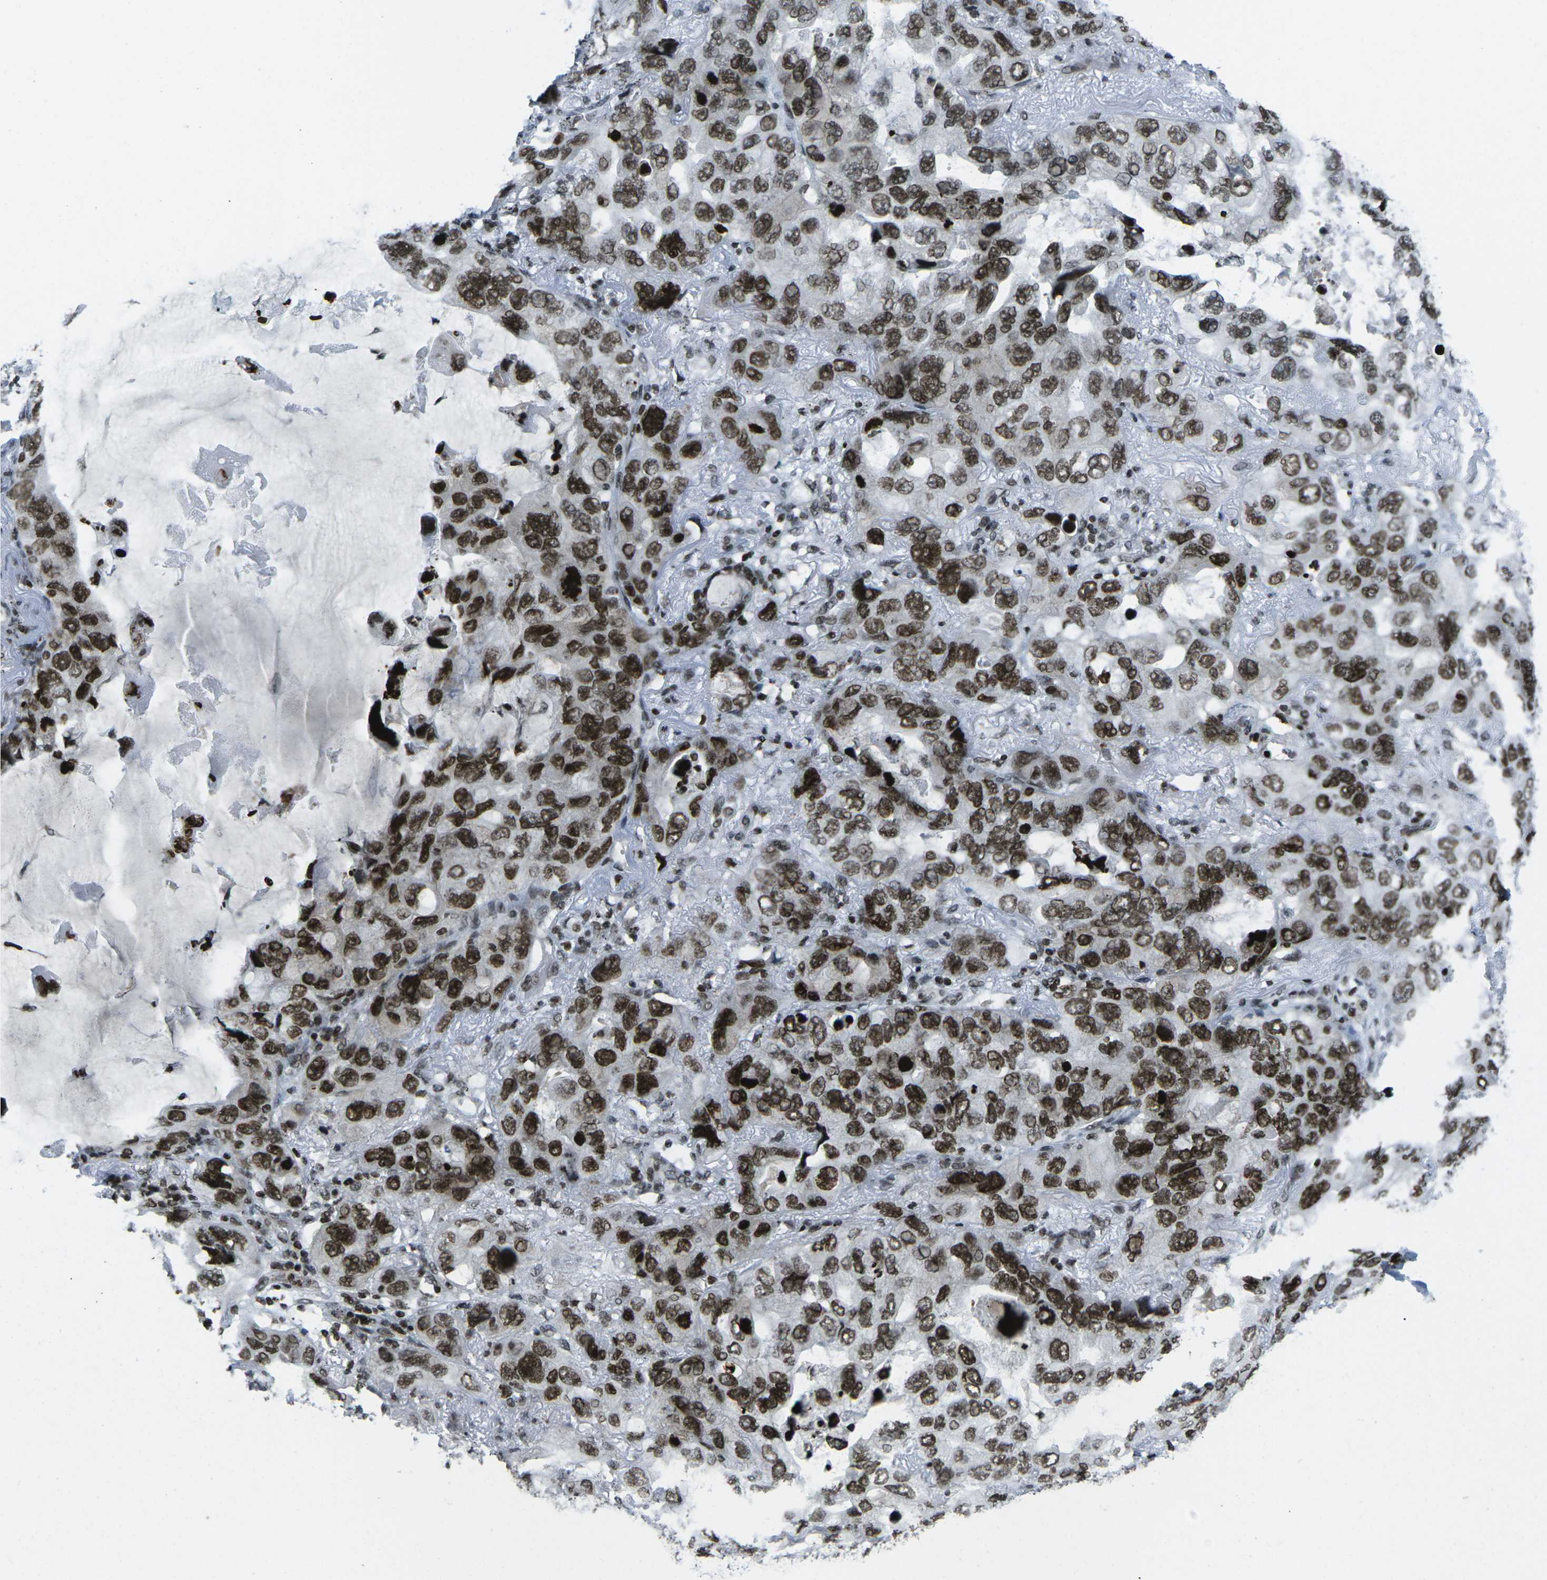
{"staining": {"intensity": "strong", "quantity": ">75%", "location": "nuclear"}, "tissue": "lung cancer", "cell_type": "Tumor cells", "image_type": "cancer", "snomed": [{"axis": "morphology", "description": "Squamous cell carcinoma, NOS"}, {"axis": "topography", "description": "Lung"}], "caption": "This is a histology image of immunohistochemistry staining of lung cancer, which shows strong positivity in the nuclear of tumor cells.", "gene": "EME1", "patient": {"sex": "female", "age": 73}}